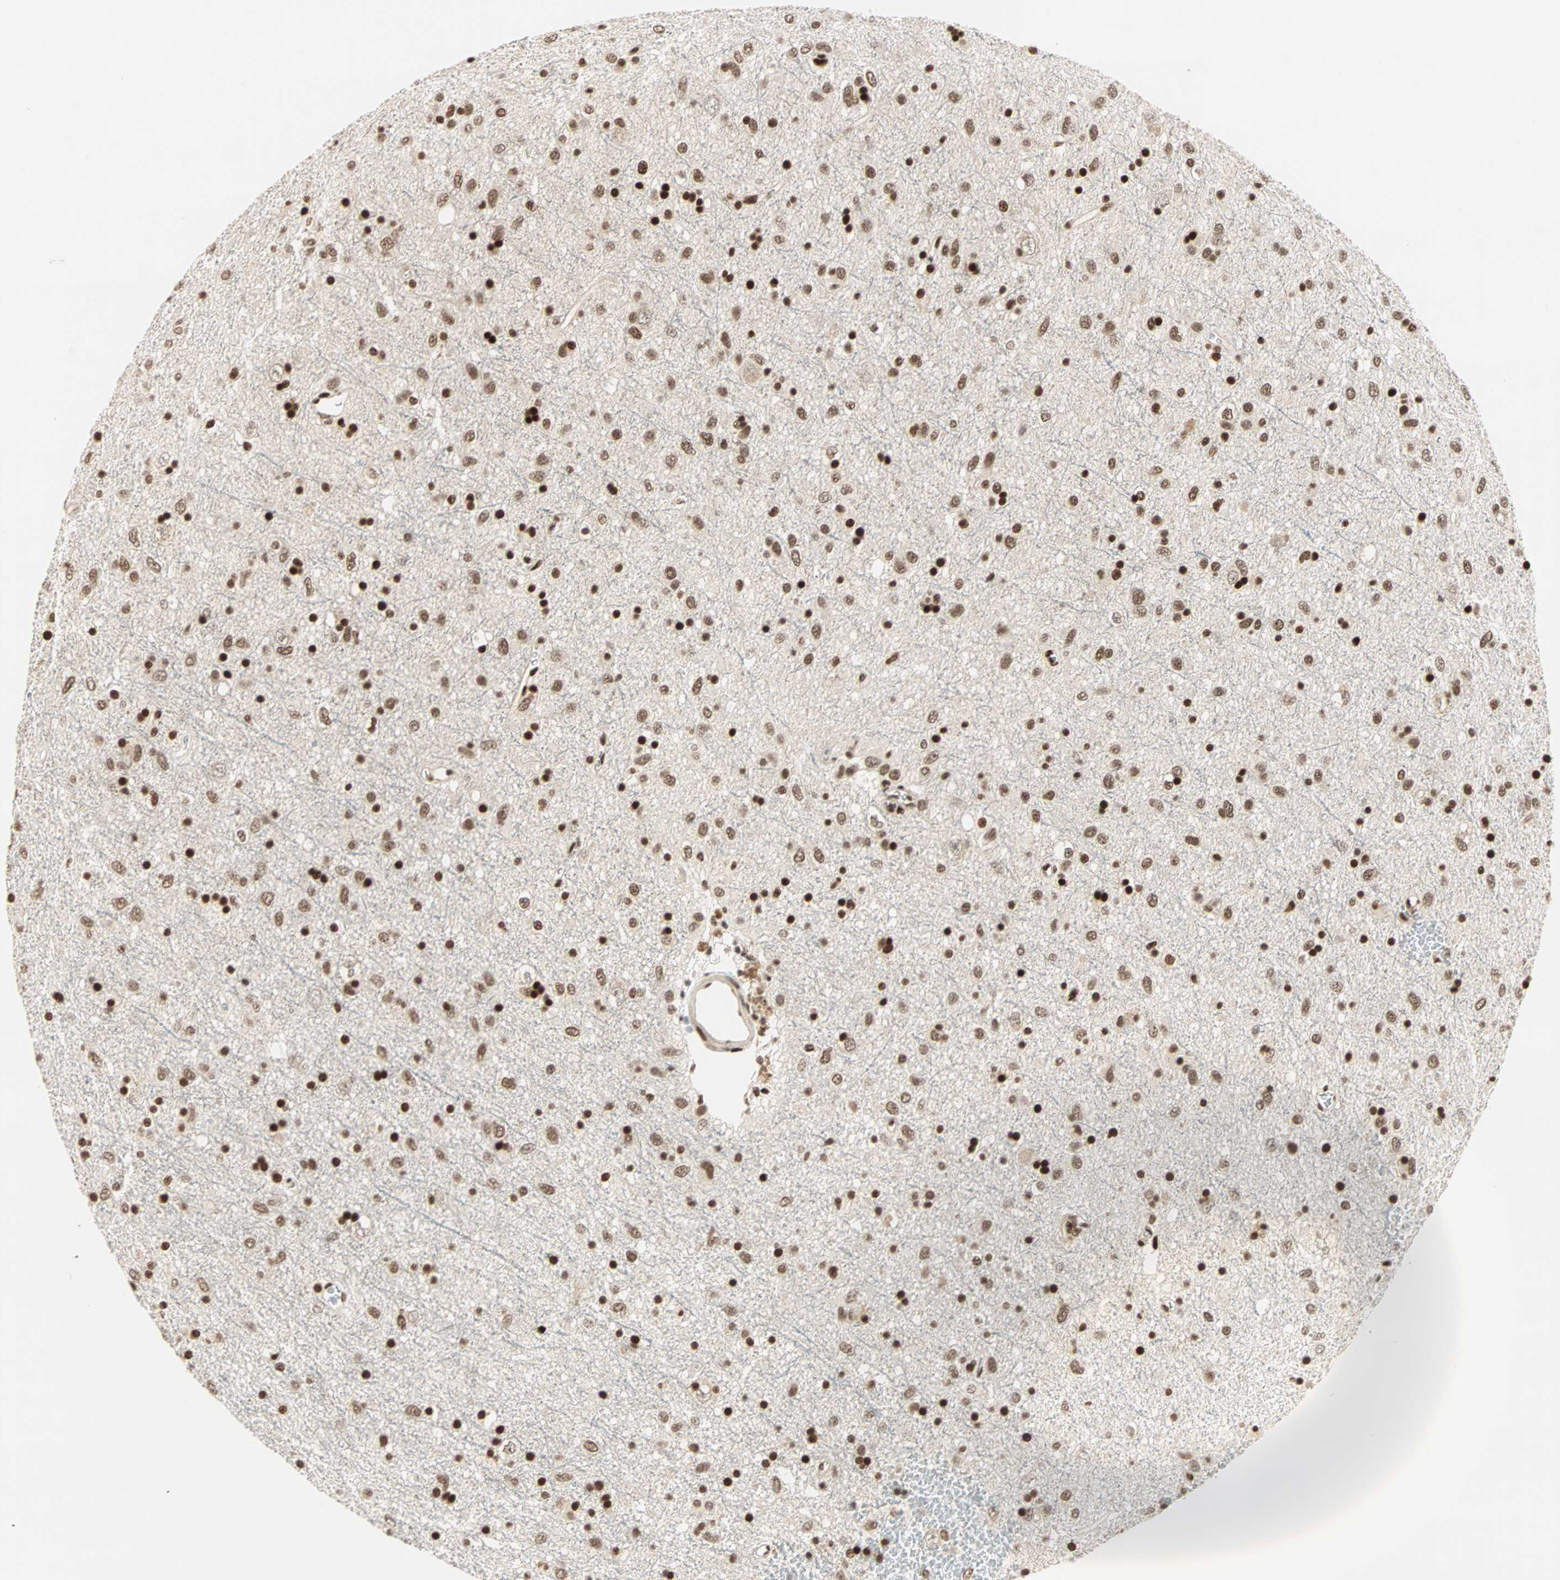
{"staining": {"intensity": "strong", "quantity": ">75%", "location": "nuclear"}, "tissue": "glioma", "cell_type": "Tumor cells", "image_type": "cancer", "snomed": [{"axis": "morphology", "description": "Glioma, malignant, Low grade"}, {"axis": "topography", "description": "Brain"}], "caption": "A high-resolution histopathology image shows IHC staining of glioma, which displays strong nuclear staining in about >75% of tumor cells.", "gene": "BLM", "patient": {"sex": "male", "age": 77}}